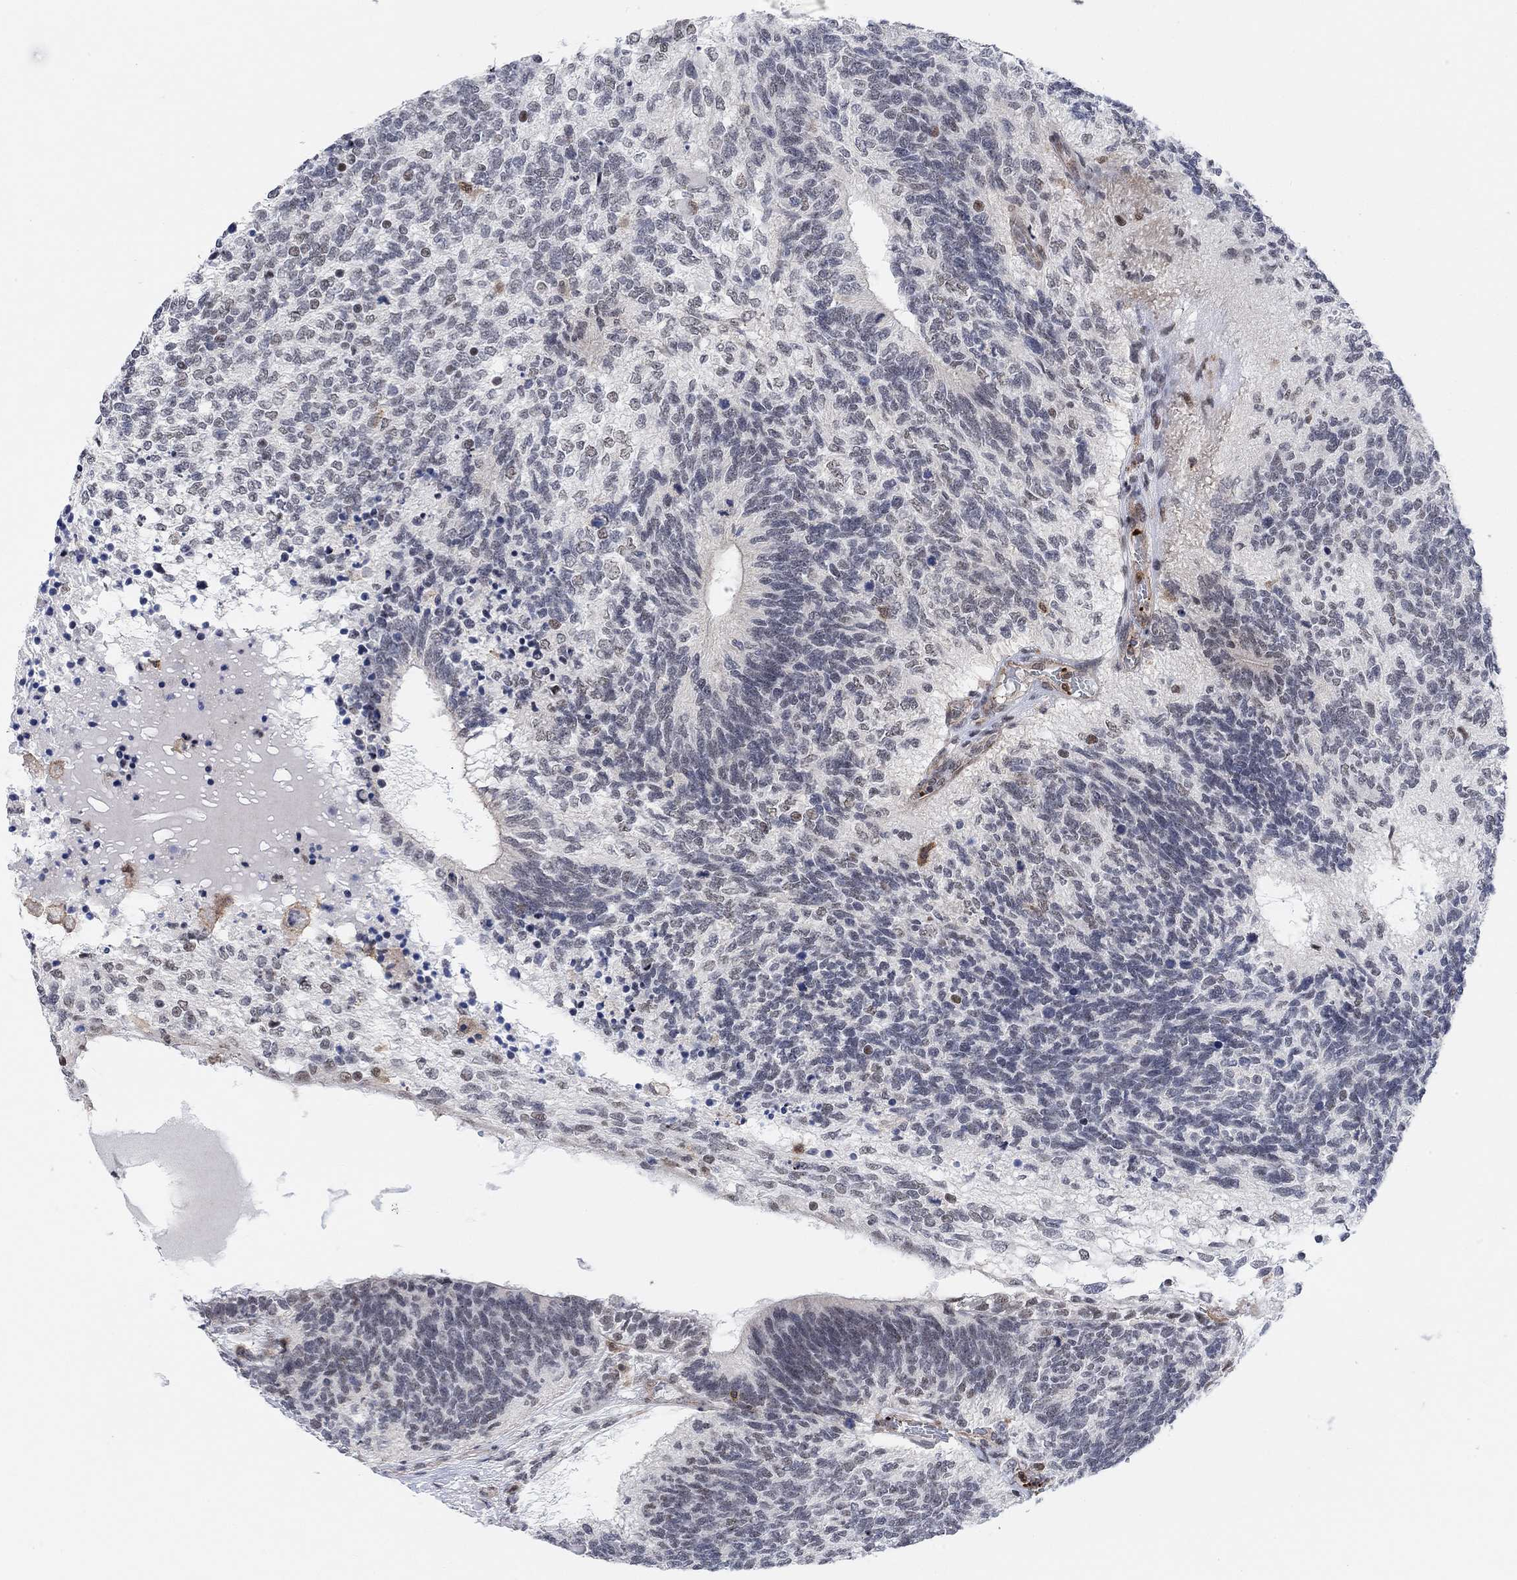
{"staining": {"intensity": "weak", "quantity": "<25%", "location": "nuclear"}, "tissue": "testis cancer", "cell_type": "Tumor cells", "image_type": "cancer", "snomed": [{"axis": "morphology", "description": "Seminoma, NOS"}, {"axis": "morphology", "description": "Carcinoma, Embryonal, NOS"}, {"axis": "topography", "description": "Testis"}], "caption": "There is no significant expression in tumor cells of testis cancer. (DAB immunohistochemistry (IHC) with hematoxylin counter stain).", "gene": "PWWP2B", "patient": {"sex": "male", "age": 41}}